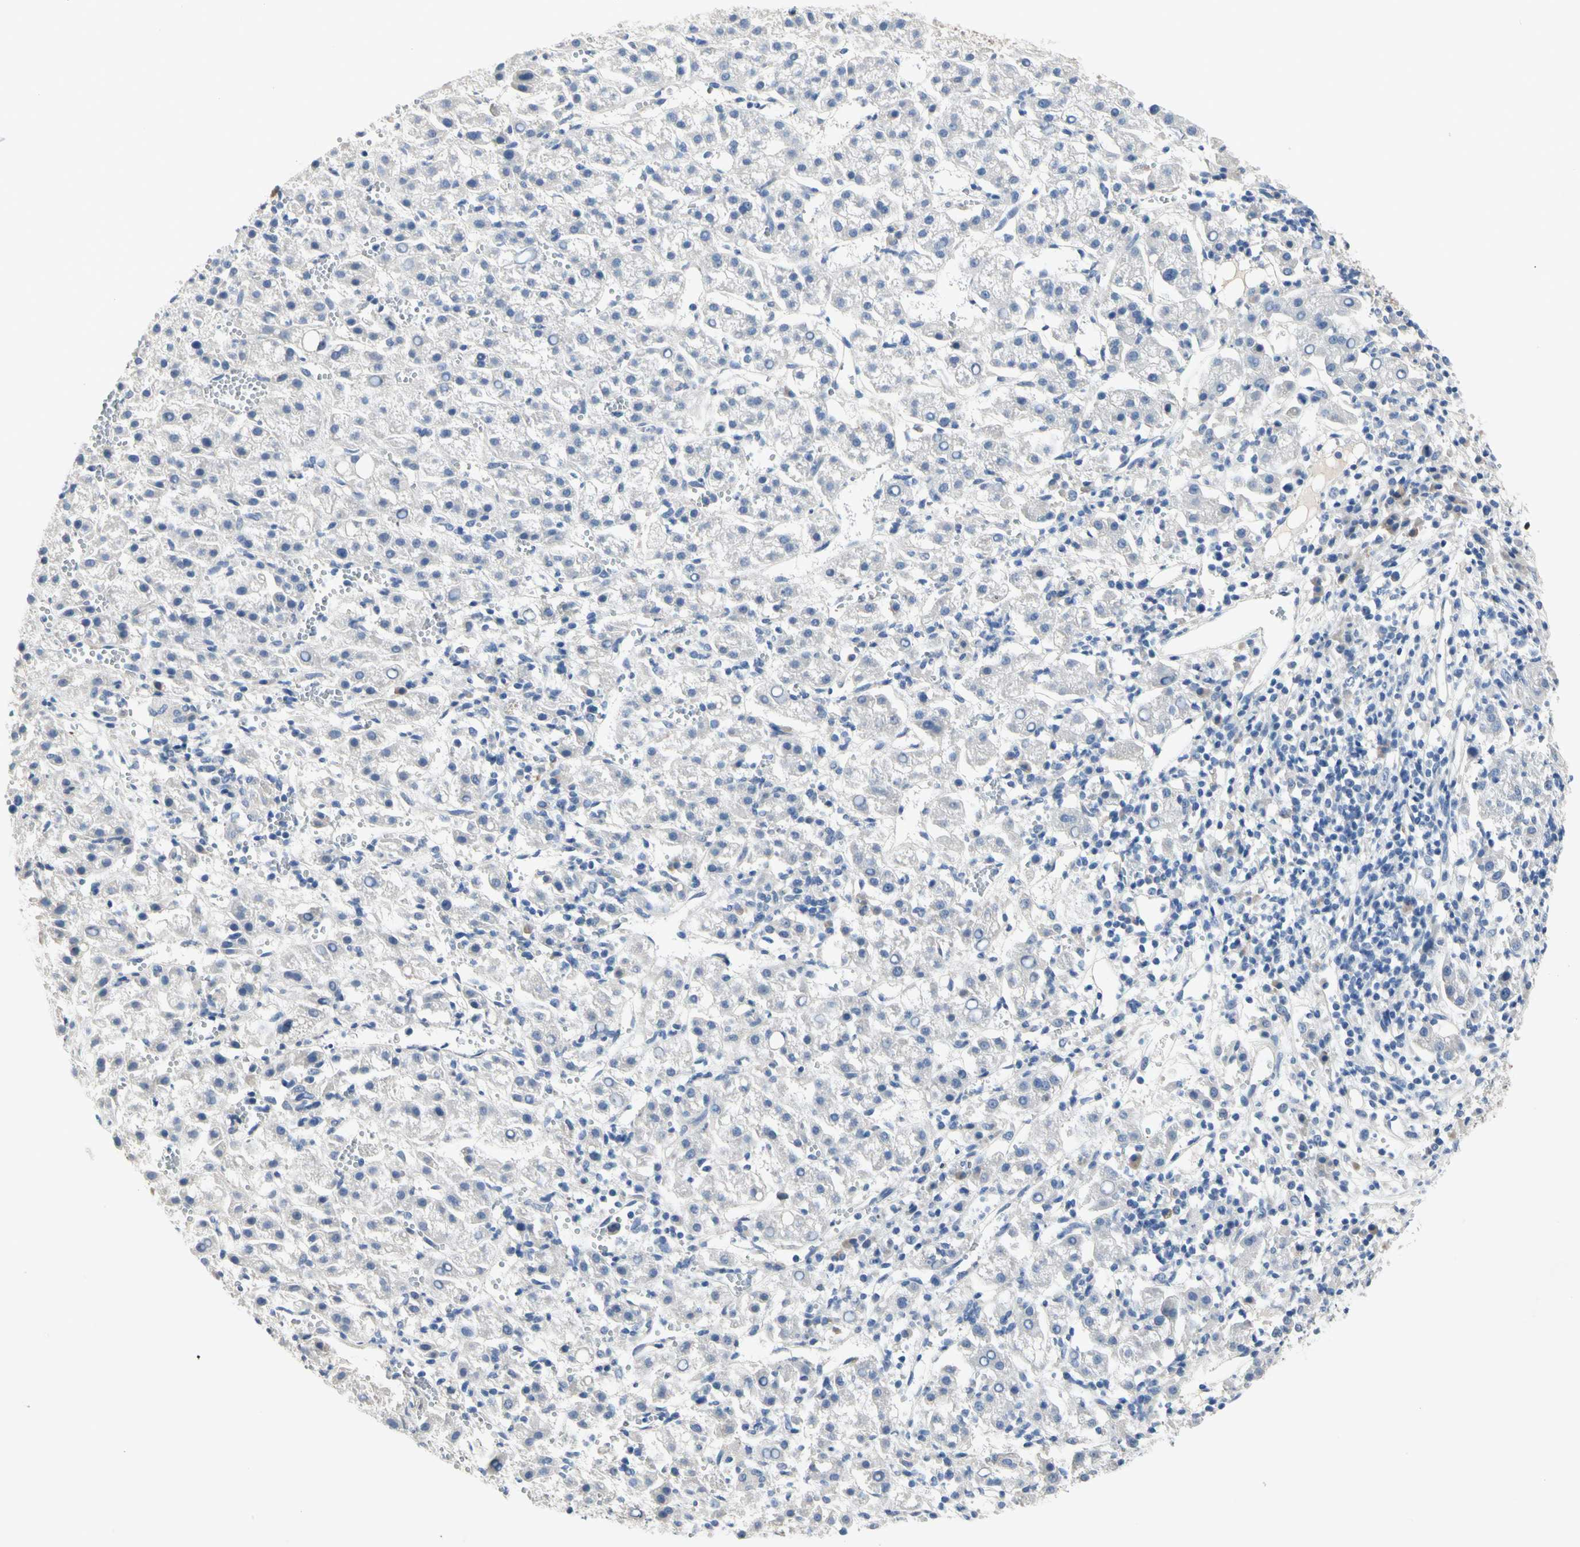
{"staining": {"intensity": "negative", "quantity": "none", "location": "none"}, "tissue": "liver cancer", "cell_type": "Tumor cells", "image_type": "cancer", "snomed": [{"axis": "morphology", "description": "Carcinoma, Hepatocellular, NOS"}, {"axis": "topography", "description": "Liver"}], "caption": "Micrograph shows no protein expression in tumor cells of hepatocellular carcinoma (liver) tissue. Nuclei are stained in blue.", "gene": "GAS6", "patient": {"sex": "female", "age": 58}}